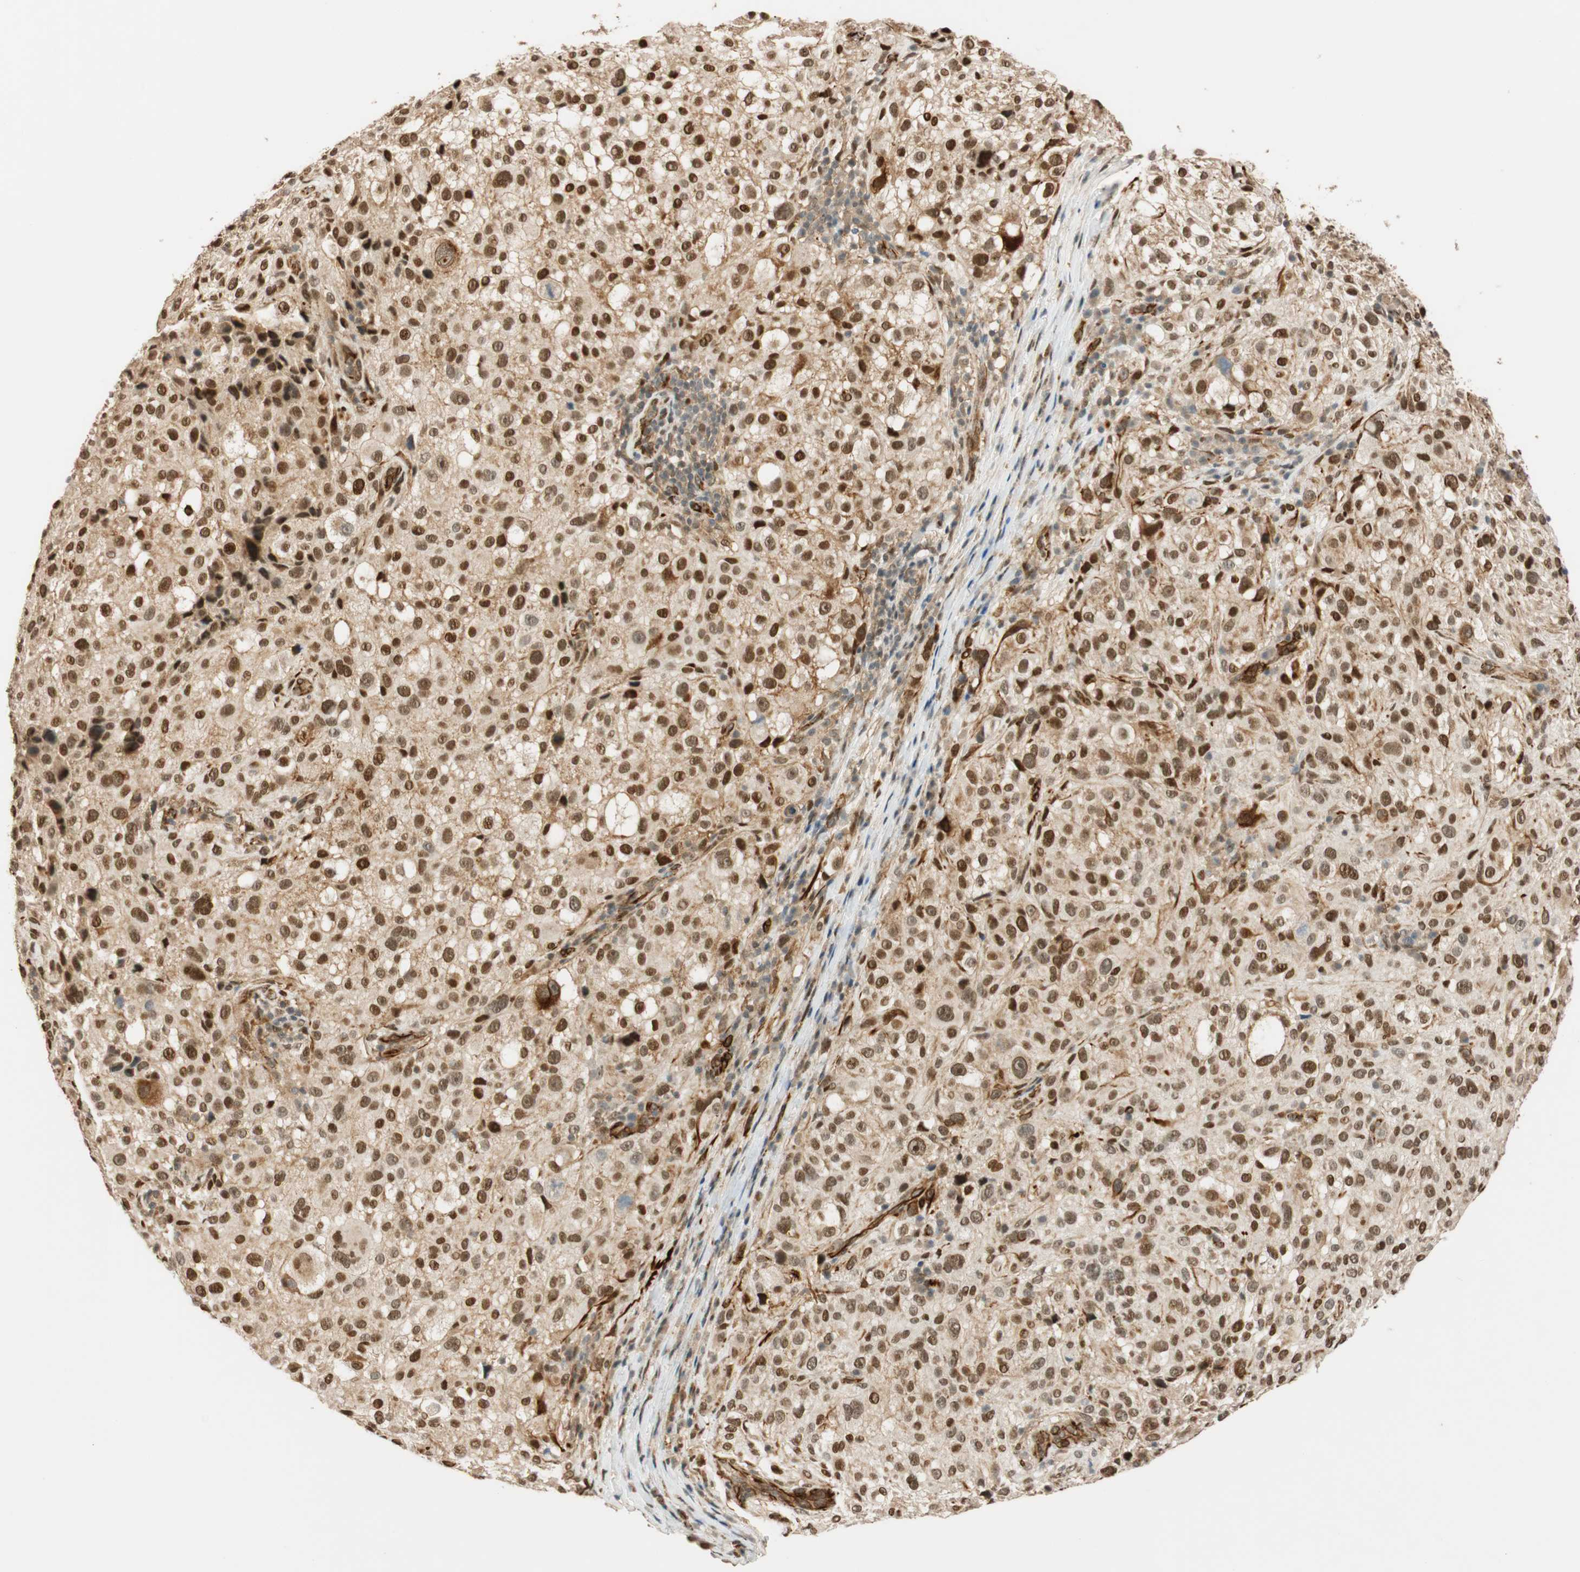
{"staining": {"intensity": "moderate", "quantity": ">75%", "location": "cytoplasmic/membranous,nuclear"}, "tissue": "melanoma", "cell_type": "Tumor cells", "image_type": "cancer", "snomed": [{"axis": "morphology", "description": "Necrosis, NOS"}, {"axis": "morphology", "description": "Malignant melanoma, NOS"}, {"axis": "topography", "description": "Skin"}], "caption": "Protein analysis of melanoma tissue exhibits moderate cytoplasmic/membranous and nuclear positivity in about >75% of tumor cells.", "gene": "NES", "patient": {"sex": "female", "age": 87}}